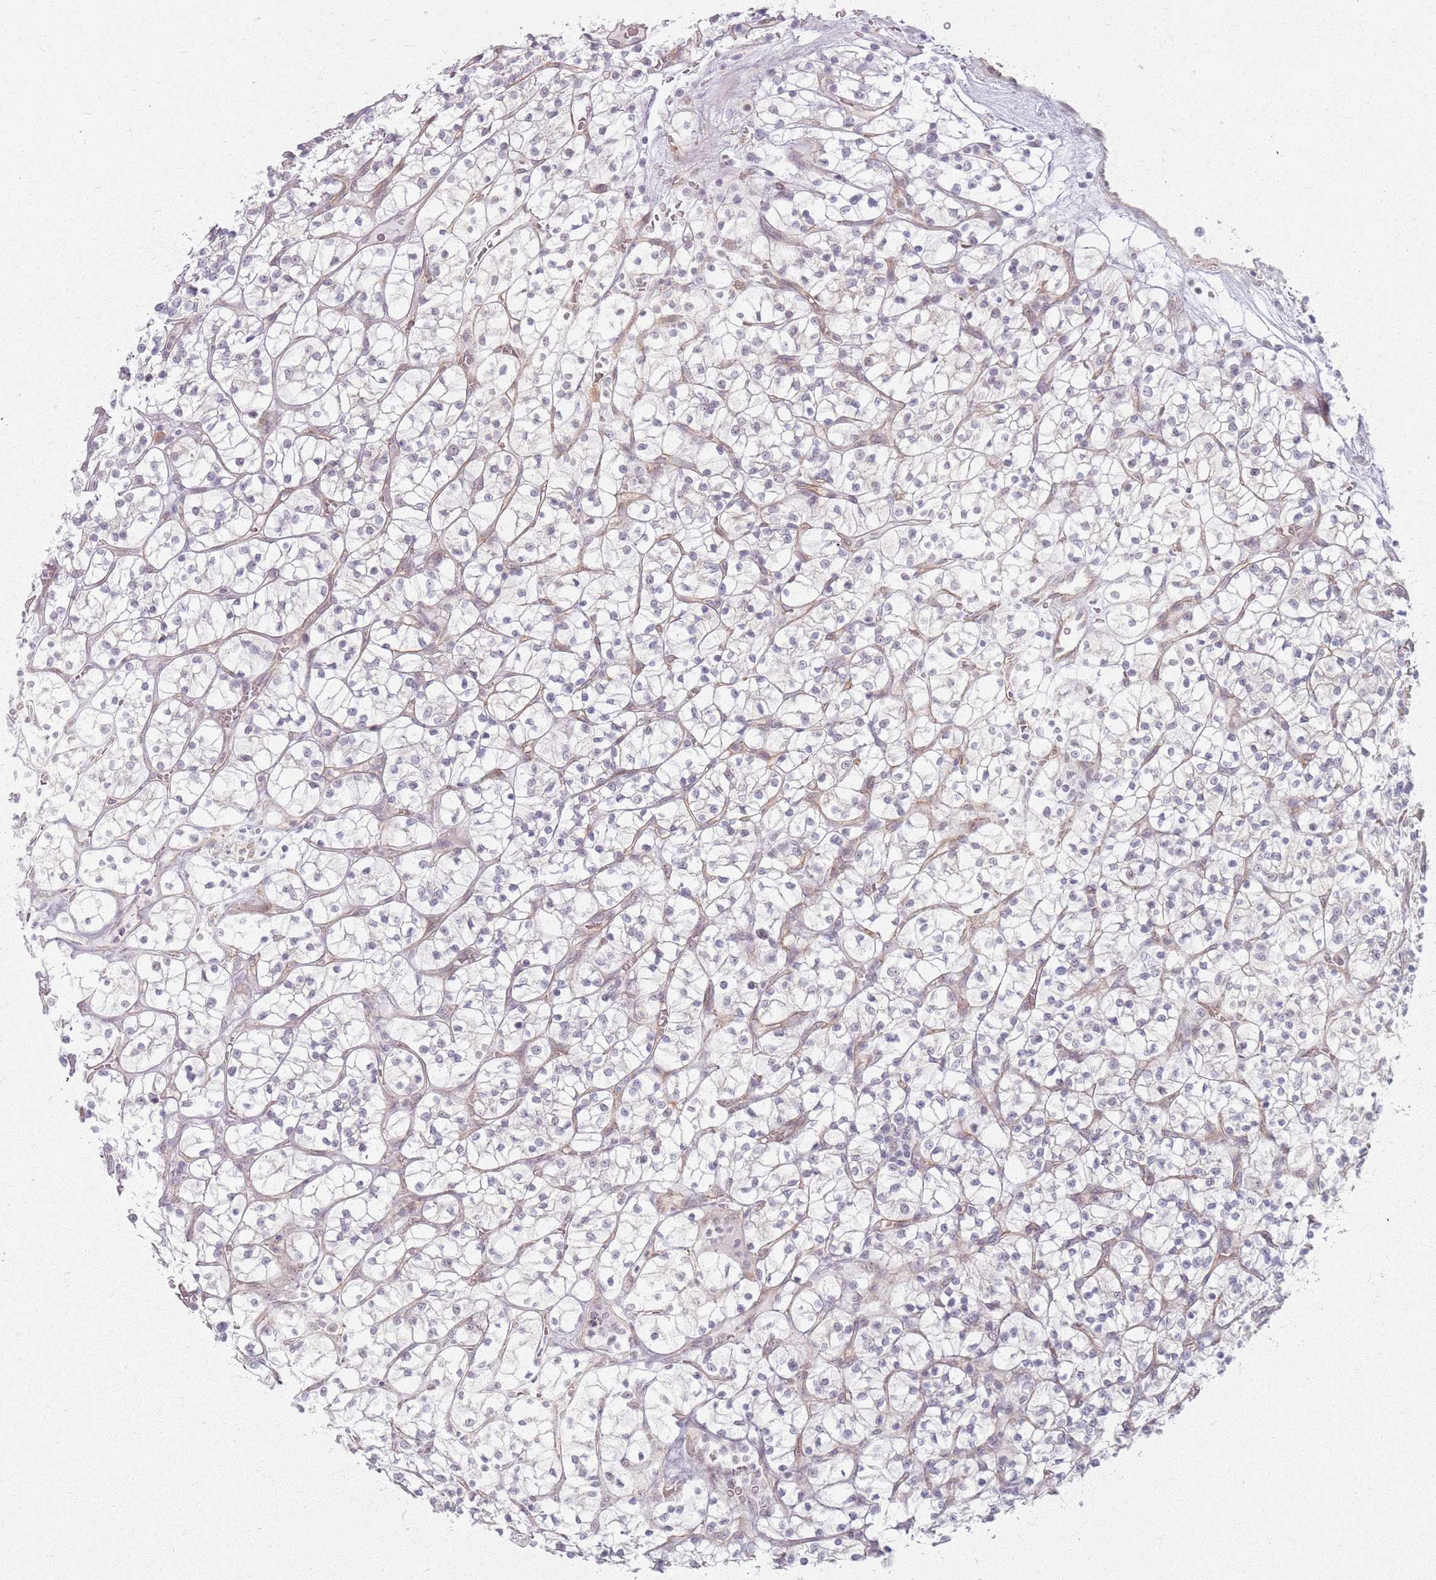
{"staining": {"intensity": "negative", "quantity": "none", "location": "none"}, "tissue": "renal cancer", "cell_type": "Tumor cells", "image_type": "cancer", "snomed": [{"axis": "morphology", "description": "Adenocarcinoma, NOS"}, {"axis": "topography", "description": "Kidney"}], "caption": "Immunohistochemistry histopathology image of human adenocarcinoma (renal) stained for a protein (brown), which demonstrates no staining in tumor cells. (DAB IHC visualized using brightfield microscopy, high magnification).", "gene": "KCNA5", "patient": {"sex": "female", "age": 64}}